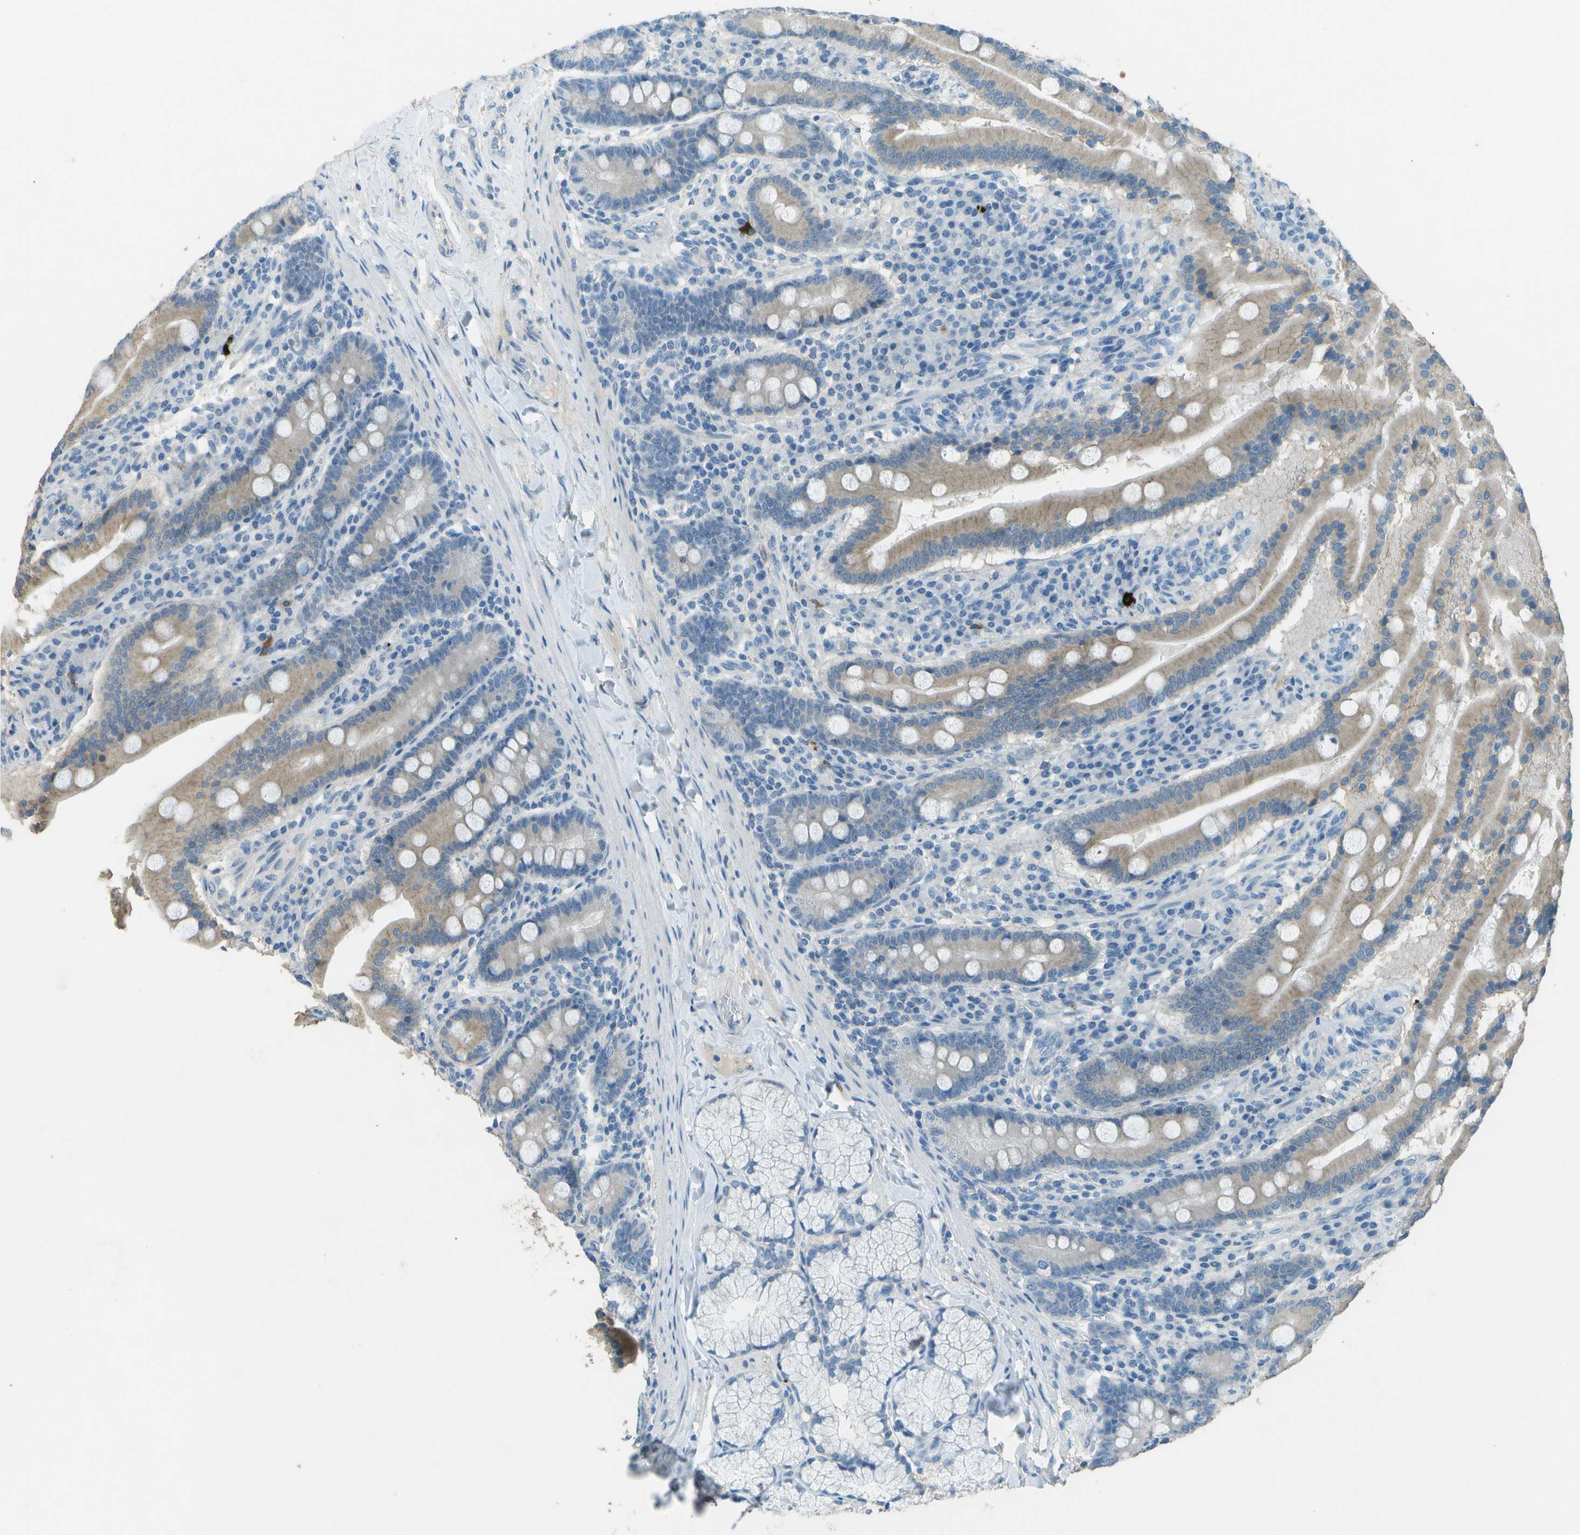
{"staining": {"intensity": "moderate", "quantity": ">75%", "location": "cytoplasmic/membranous"}, "tissue": "duodenum", "cell_type": "Glandular cells", "image_type": "normal", "snomed": [{"axis": "morphology", "description": "Normal tissue, NOS"}, {"axis": "topography", "description": "Duodenum"}], "caption": "Immunohistochemistry (DAB (3,3'-diaminobenzidine)) staining of benign duodenum reveals moderate cytoplasmic/membranous protein positivity in about >75% of glandular cells.", "gene": "LGI2", "patient": {"sex": "male", "age": 50}}